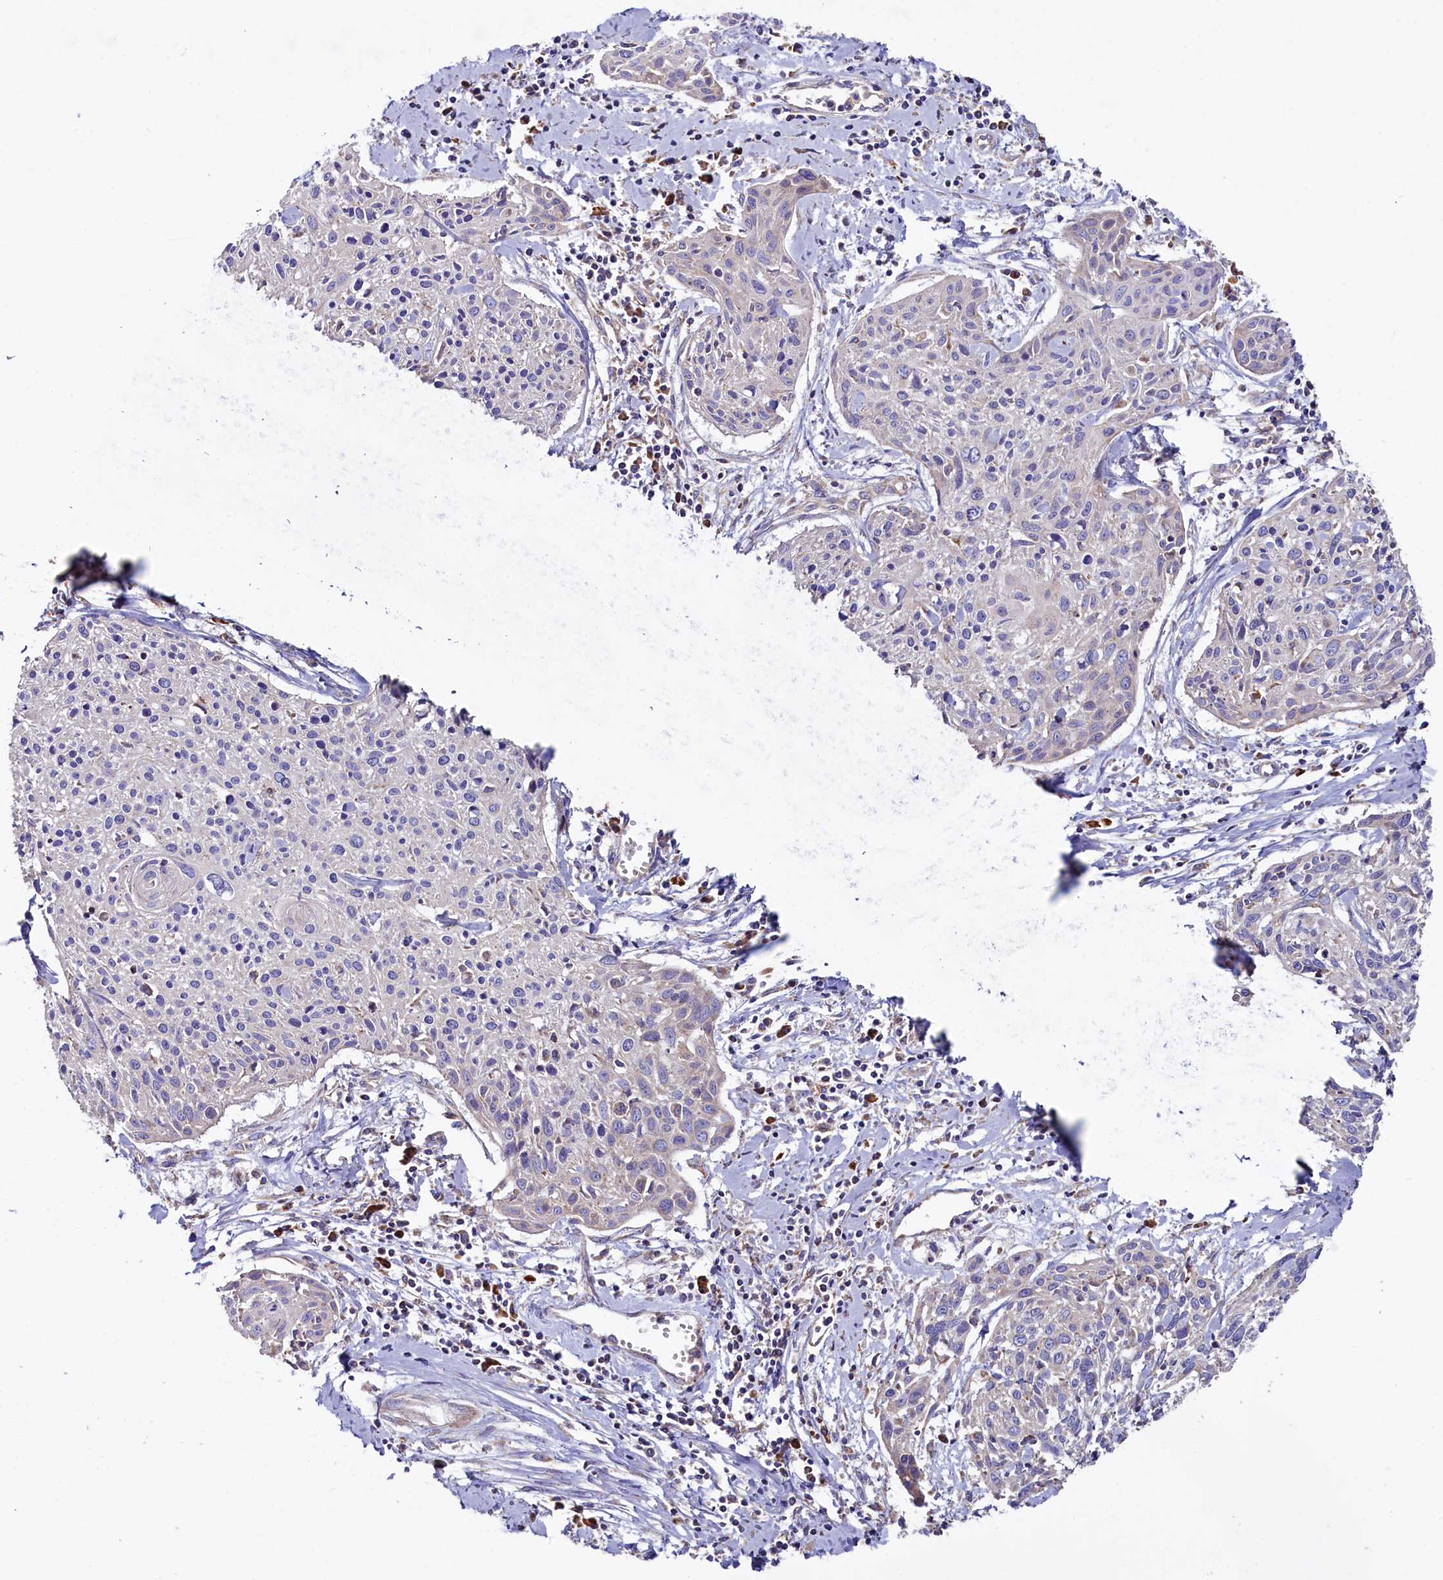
{"staining": {"intensity": "negative", "quantity": "none", "location": "none"}, "tissue": "cervical cancer", "cell_type": "Tumor cells", "image_type": "cancer", "snomed": [{"axis": "morphology", "description": "Squamous cell carcinoma, NOS"}, {"axis": "topography", "description": "Cervix"}], "caption": "There is no significant expression in tumor cells of squamous cell carcinoma (cervical).", "gene": "ZSWIM1", "patient": {"sex": "female", "age": 51}}